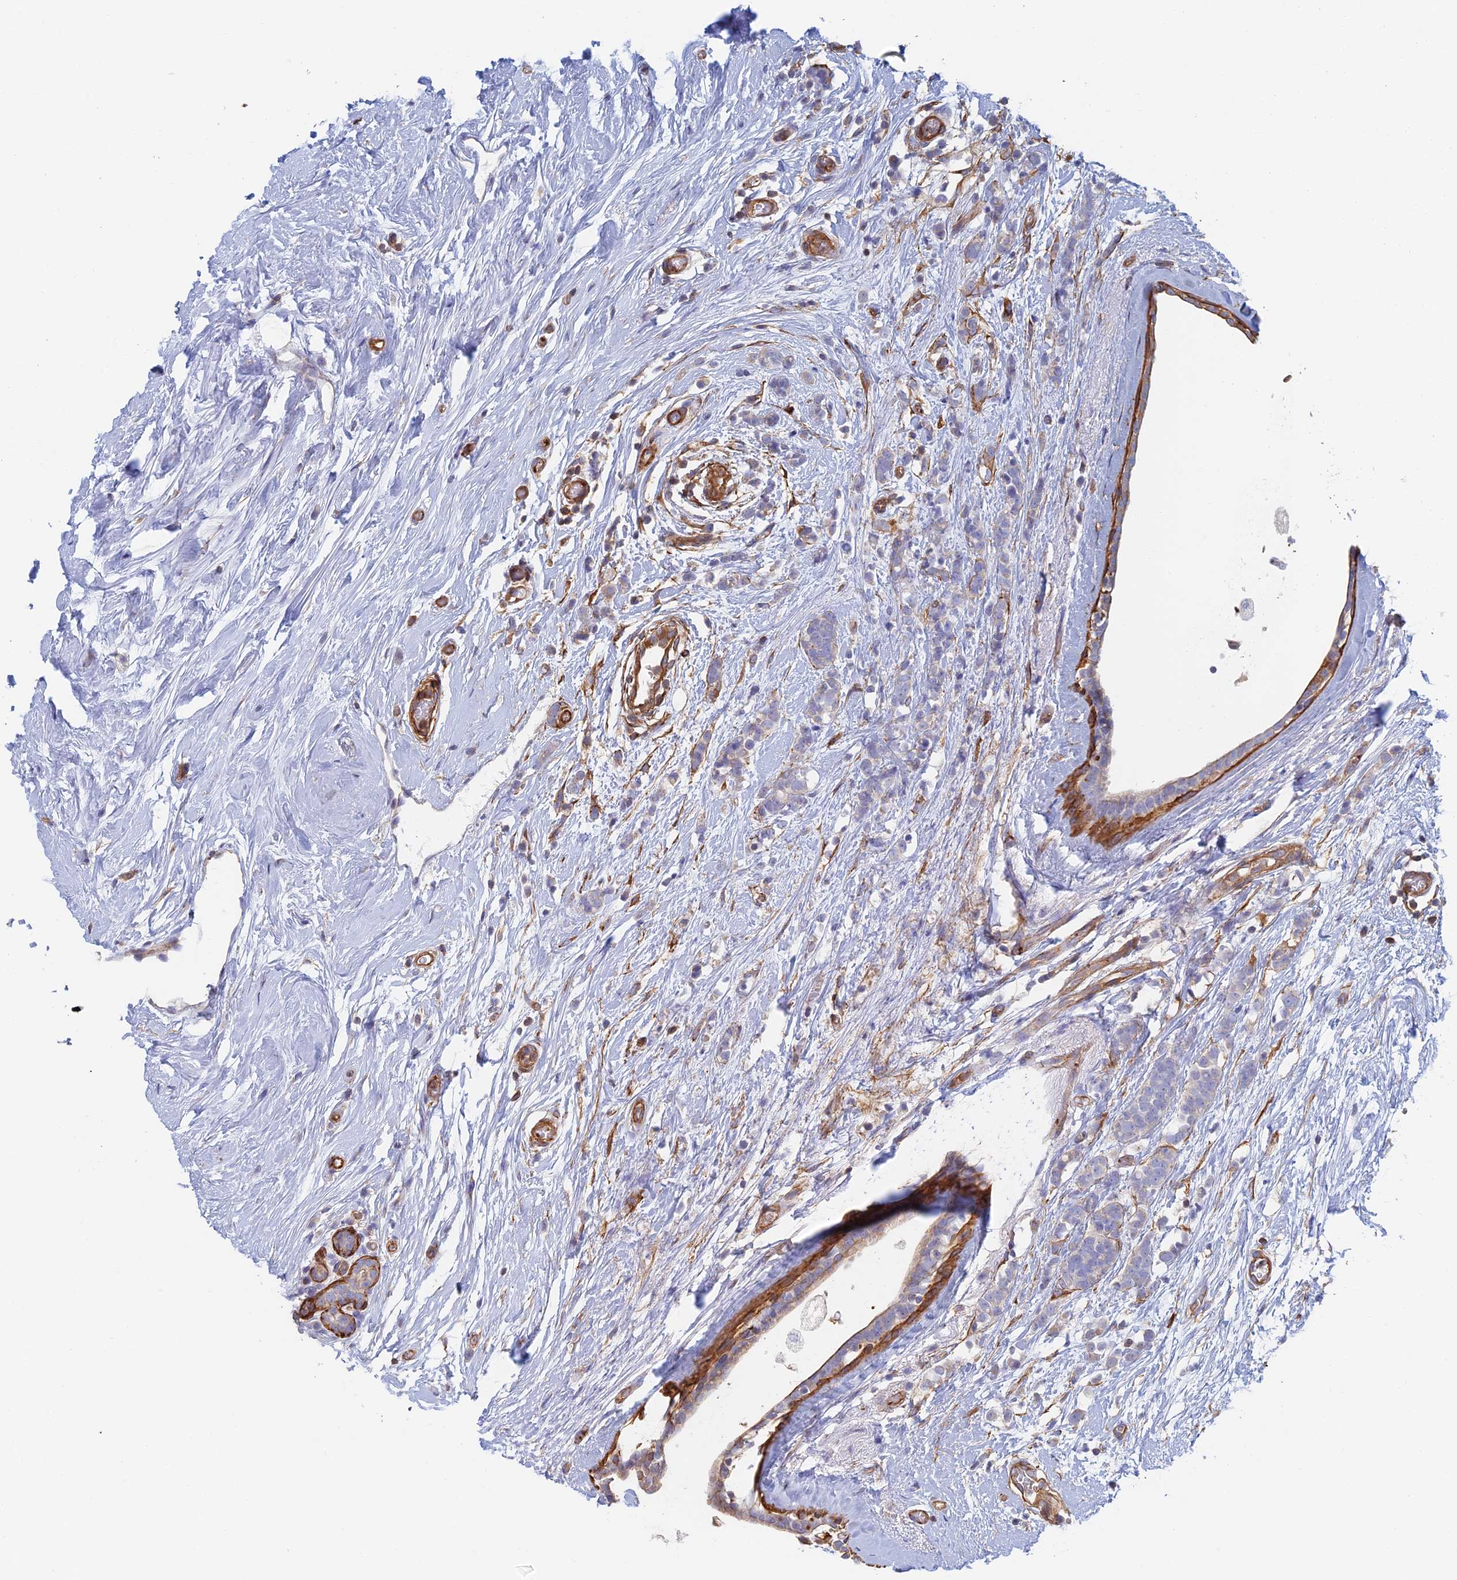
{"staining": {"intensity": "negative", "quantity": "none", "location": "none"}, "tissue": "breast cancer", "cell_type": "Tumor cells", "image_type": "cancer", "snomed": [{"axis": "morphology", "description": "Lobular carcinoma"}, {"axis": "topography", "description": "Breast"}], "caption": "Immunohistochemical staining of breast lobular carcinoma shows no significant expression in tumor cells.", "gene": "PAK4", "patient": {"sex": "female", "age": 58}}